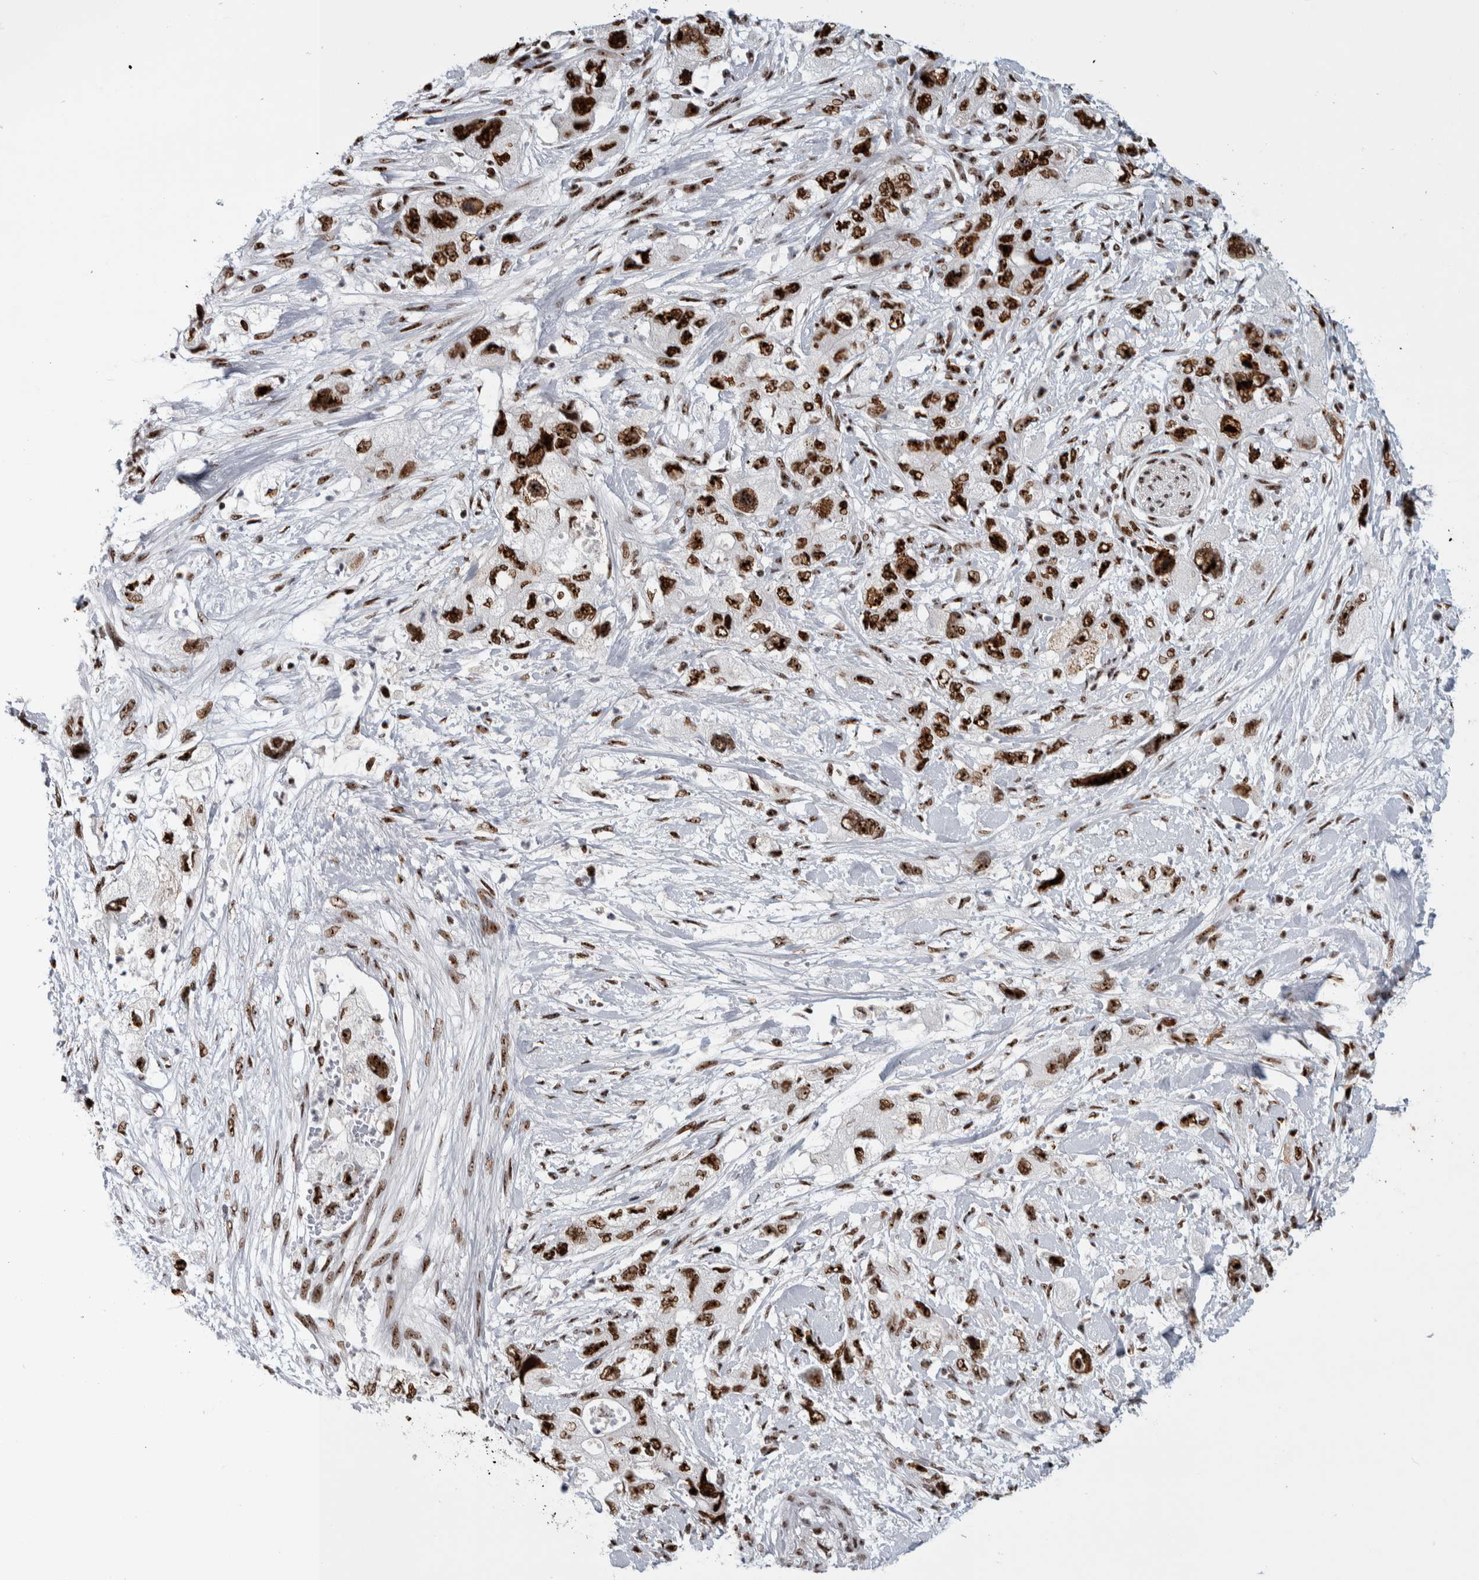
{"staining": {"intensity": "strong", "quantity": ">75%", "location": "nuclear"}, "tissue": "pancreatic cancer", "cell_type": "Tumor cells", "image_type": "cancer", "snomed": [{"axis": "morphology", "description": "Adenocarcinoma, NOS"}, {"axis": "topography", "description": "Pancreas"}], "caption": "IHC staining of pancreatic cancer, which demonstrates high levels of strong nuclear positivity in approximately >75% of tumor cells indicating strong nuclear protein staining. The staining was performed using DAB (3,3'-diaminobenzidine) (brown) for protein detection and nuclei were counterstained in hematoxylin (blue).", "gene": "NCL", "patient": {"sex": "female", "age": 73}}